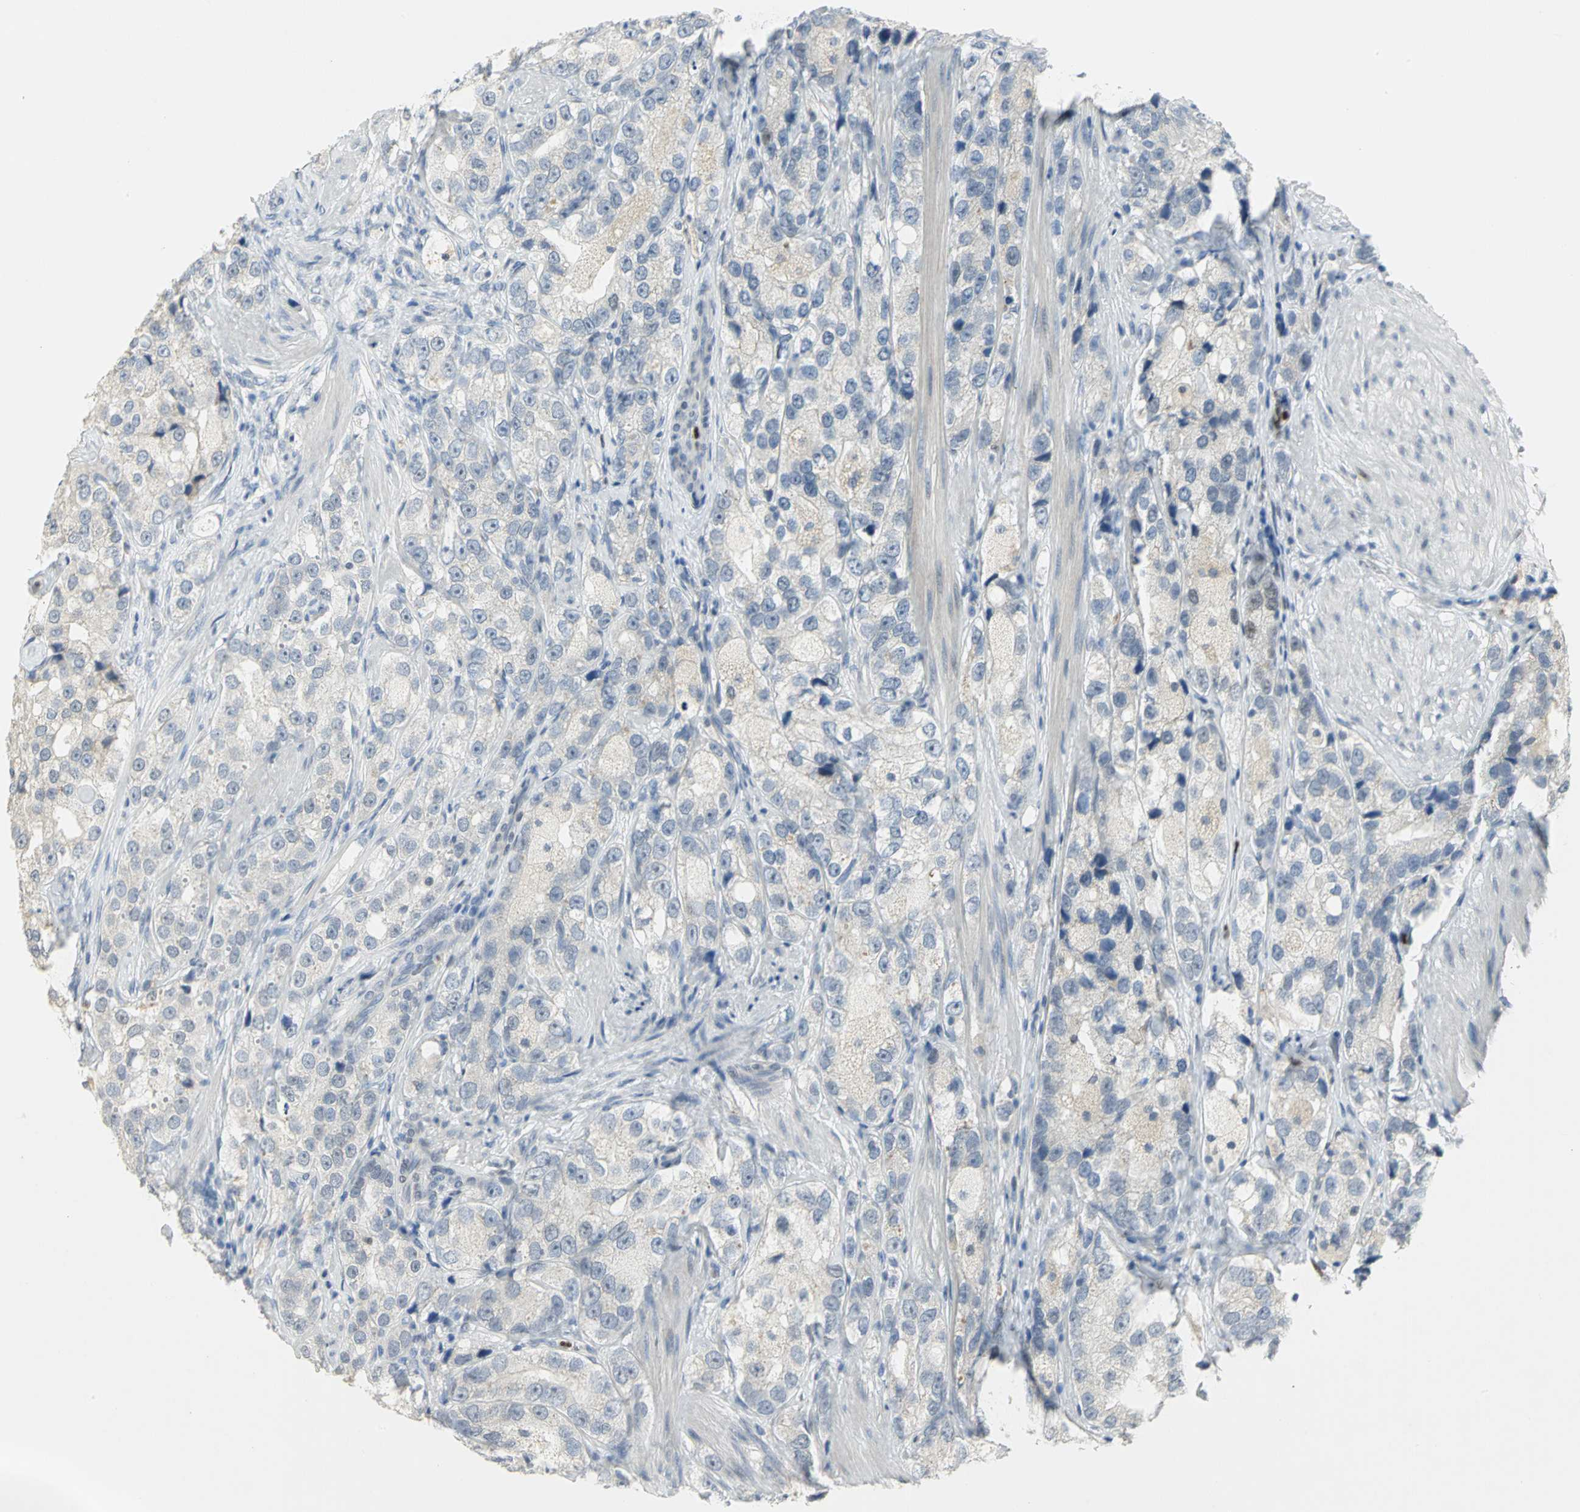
{"staining": {"intensity": "negative", "quantity": "none", "location": "none"}, "tissue": "prostate cancer", "cell_type": "Tumor cells", "image_type": "cancer", "snomed": [{"axis": "morphology", "description": "Adenocarcinoma, High grade"}, {"axis": "topography", "description": "Prostate"}], "caption": "There is no significant positivity in tumor cells of prostate high-grade adenocarcinoma.", "gene": "BCL6", "patient": {"sex": "male", "age": 63}}